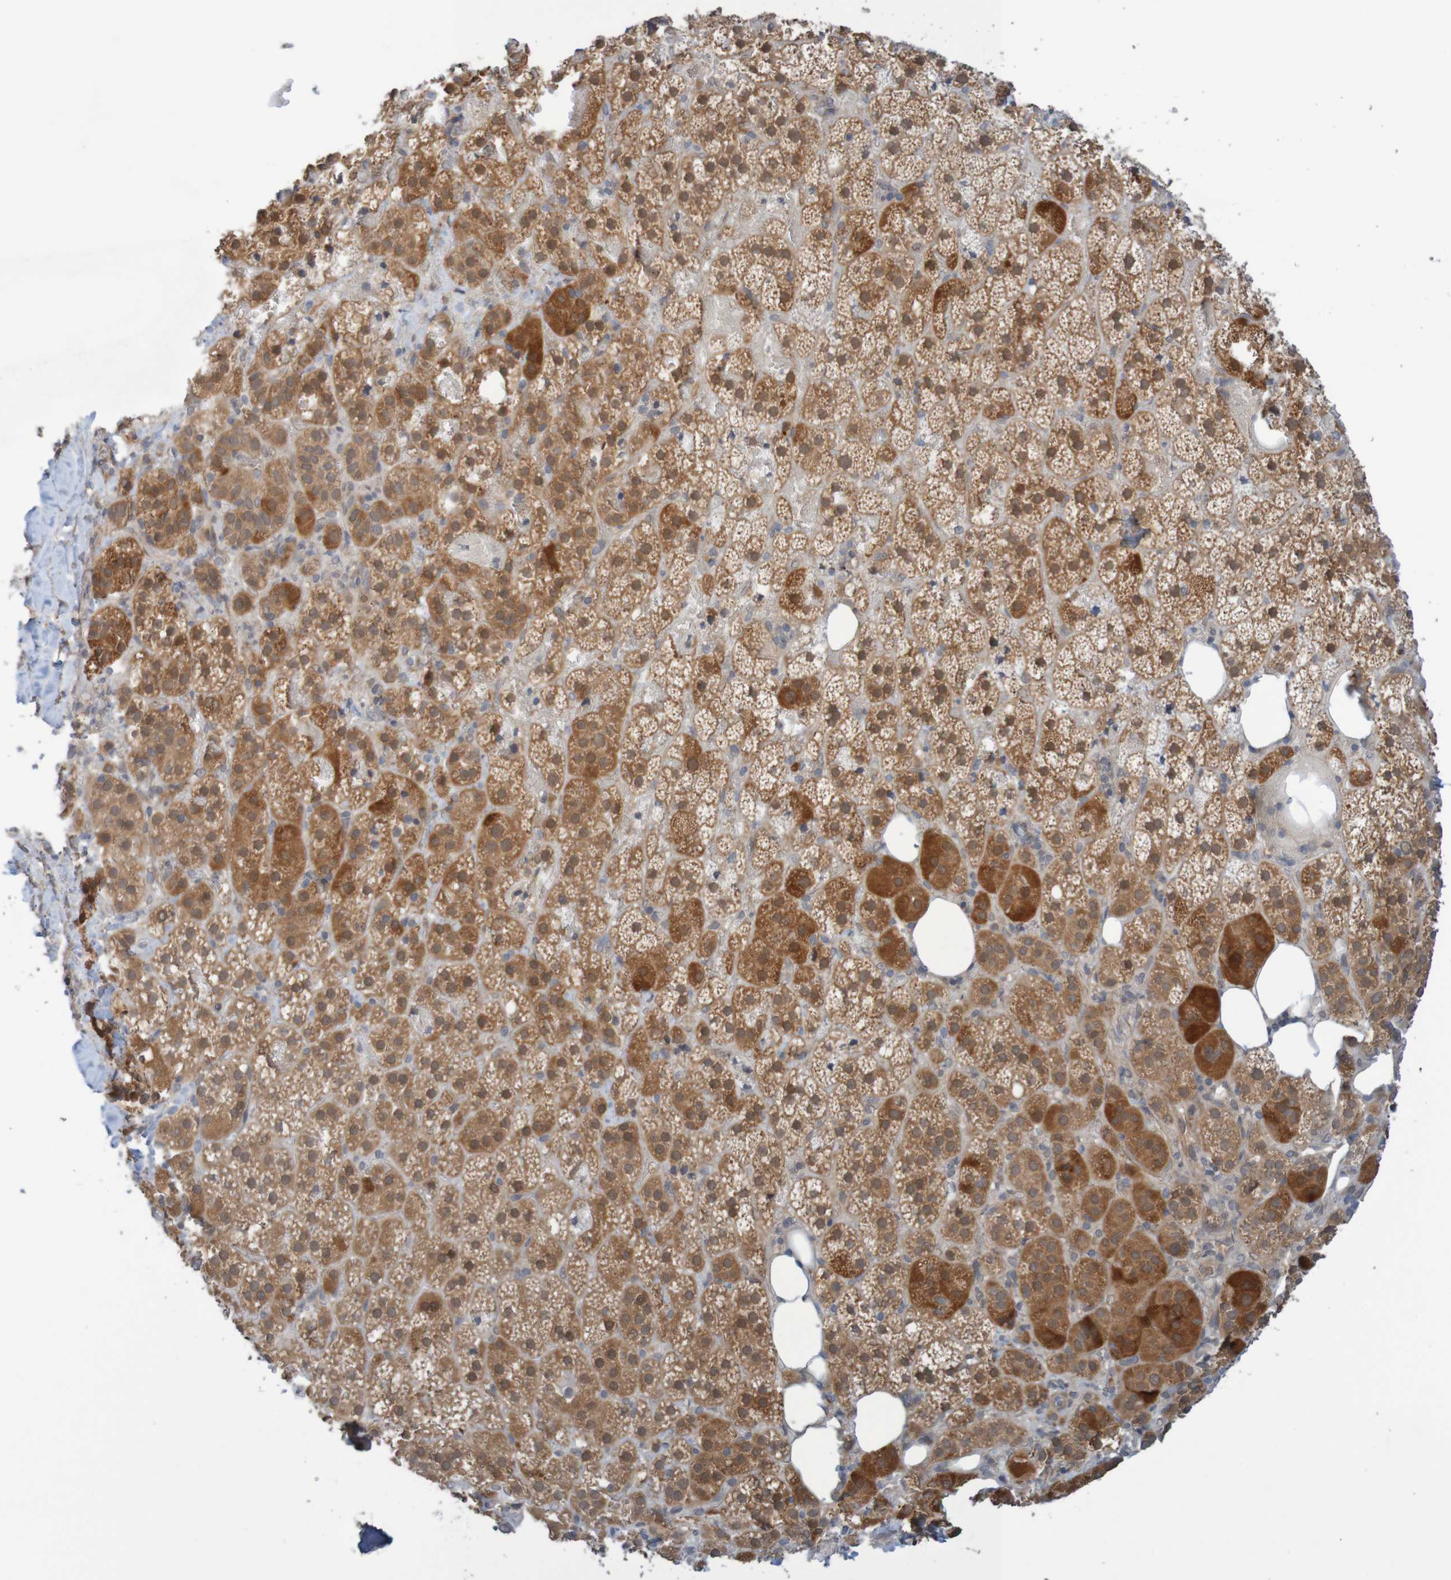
{"staining": {"intensity": "moderate", "quantity": ">75%", "location": "cytoplasmic/membranous"}, "tissue": "adrenal gland", "cell_type": "Glandular cells", "image_type": "normal", "snomed": [{"axis": "morphology", "description": "Normal tissue, NOS"}, {"axis": "topography", "description": "Adrenal gland"}], "caption": "IHC photomicrograph of unremarkable adrenal gland stained for a protein (brown), which reveals medium levels of moderate cytoplasmic/membranous staining in approximately >75% of glandular cells.", "gene": "ANKK1", "patient": {"sex": "female", "age": 59}}